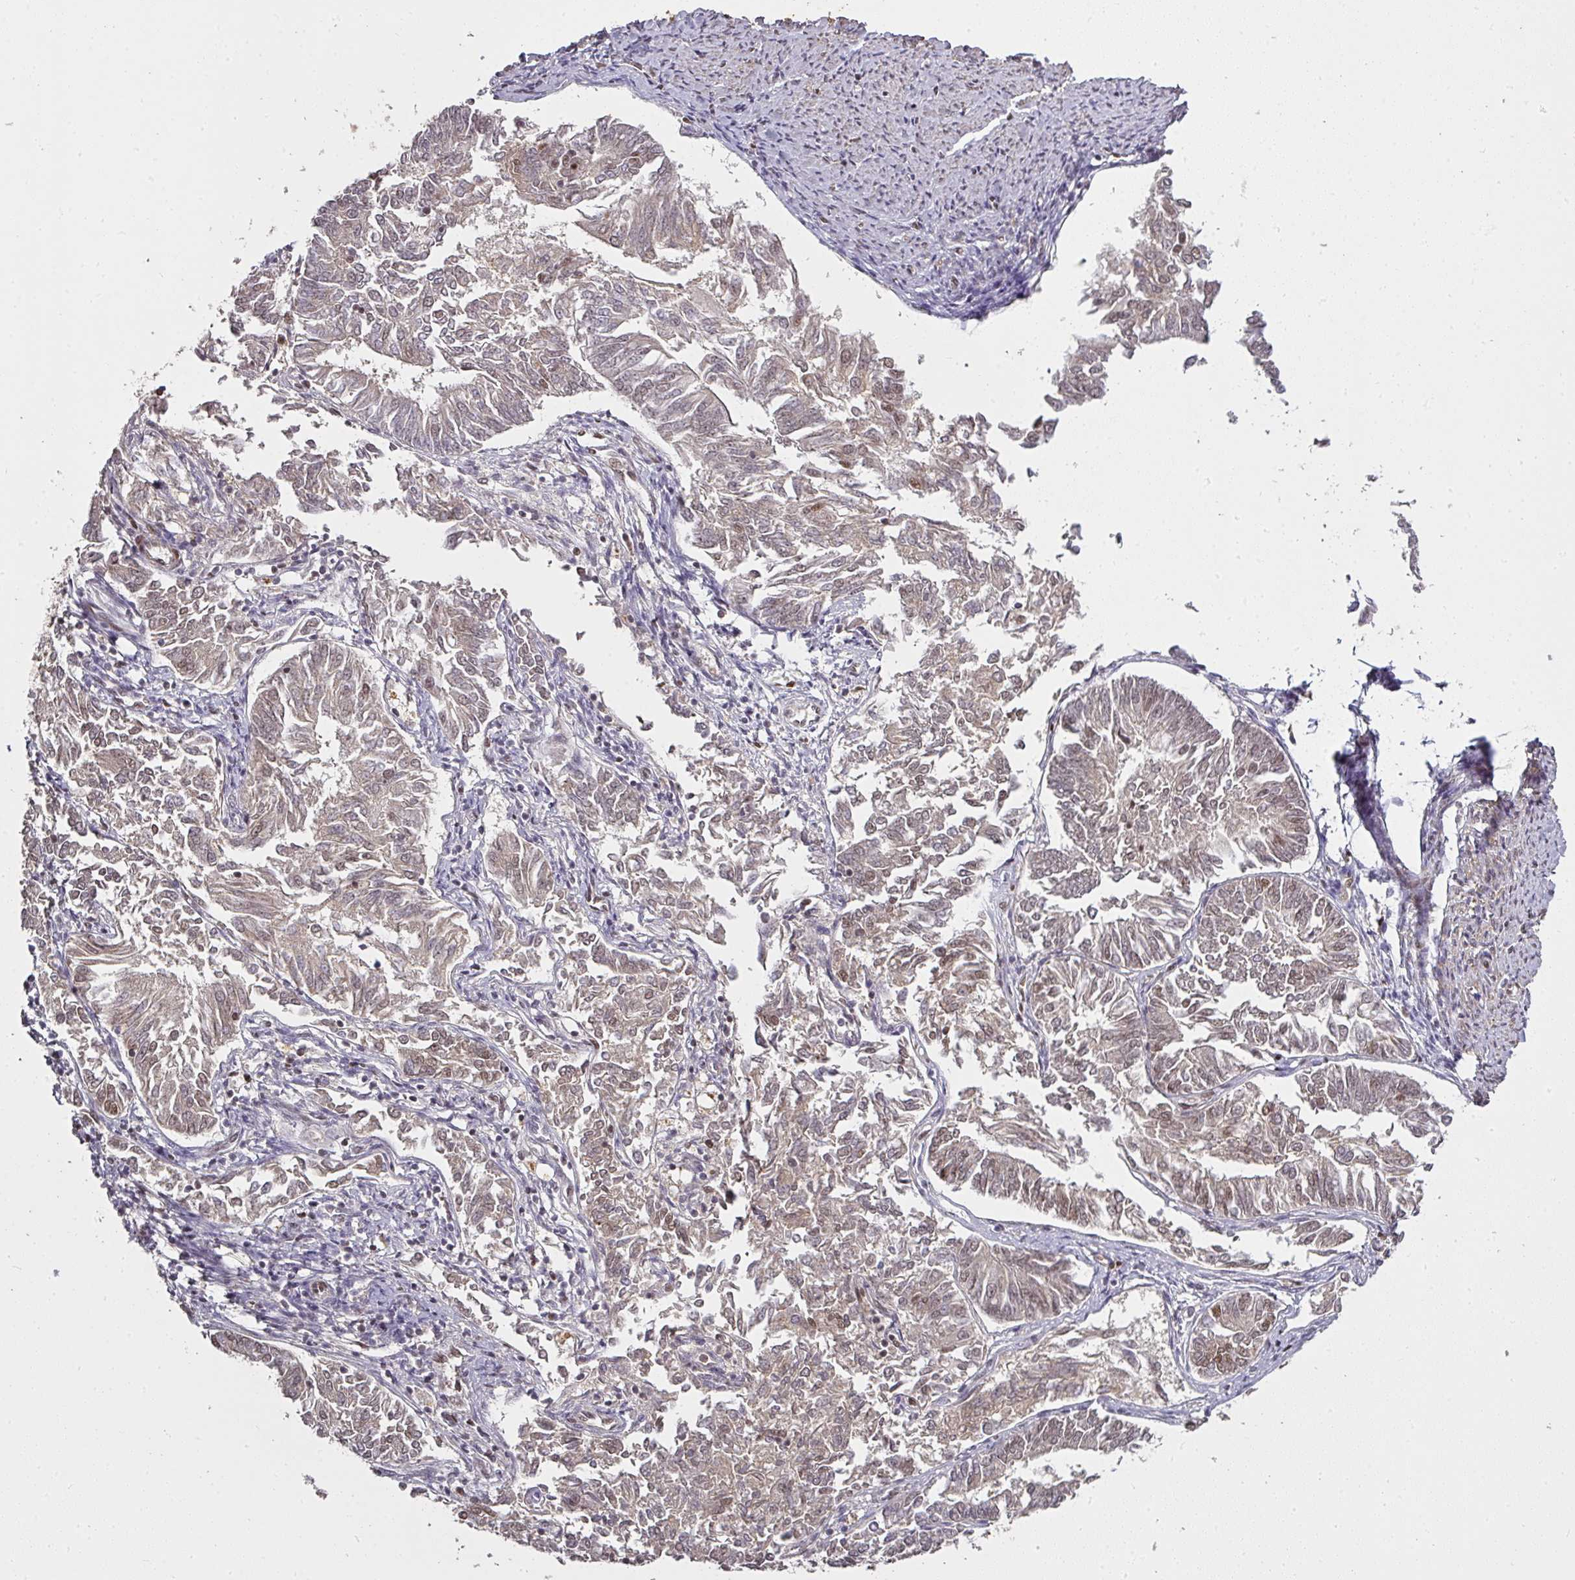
{"staining": {"intensity": "weak", "quantity": "25%-75%", "location": "nuclear"}, "tissue": "endometrial cancer", "cell_type": "Tumor cells", "image_type": "cancer", "snomed": [{"axis": "morphology", "description": "Adenocarcinoma, NOS"}, {"axis": "topography", "description": "Endometrium"}], "caption": "Adenocarcinoma (endometrial) was stained to show a protein in brown. There is low levels of weak nuclear expression in approximately 25%-75% of tumor cells.", "gene": "GPRIN2", "patient": {"sex": "female", "age": 58}}